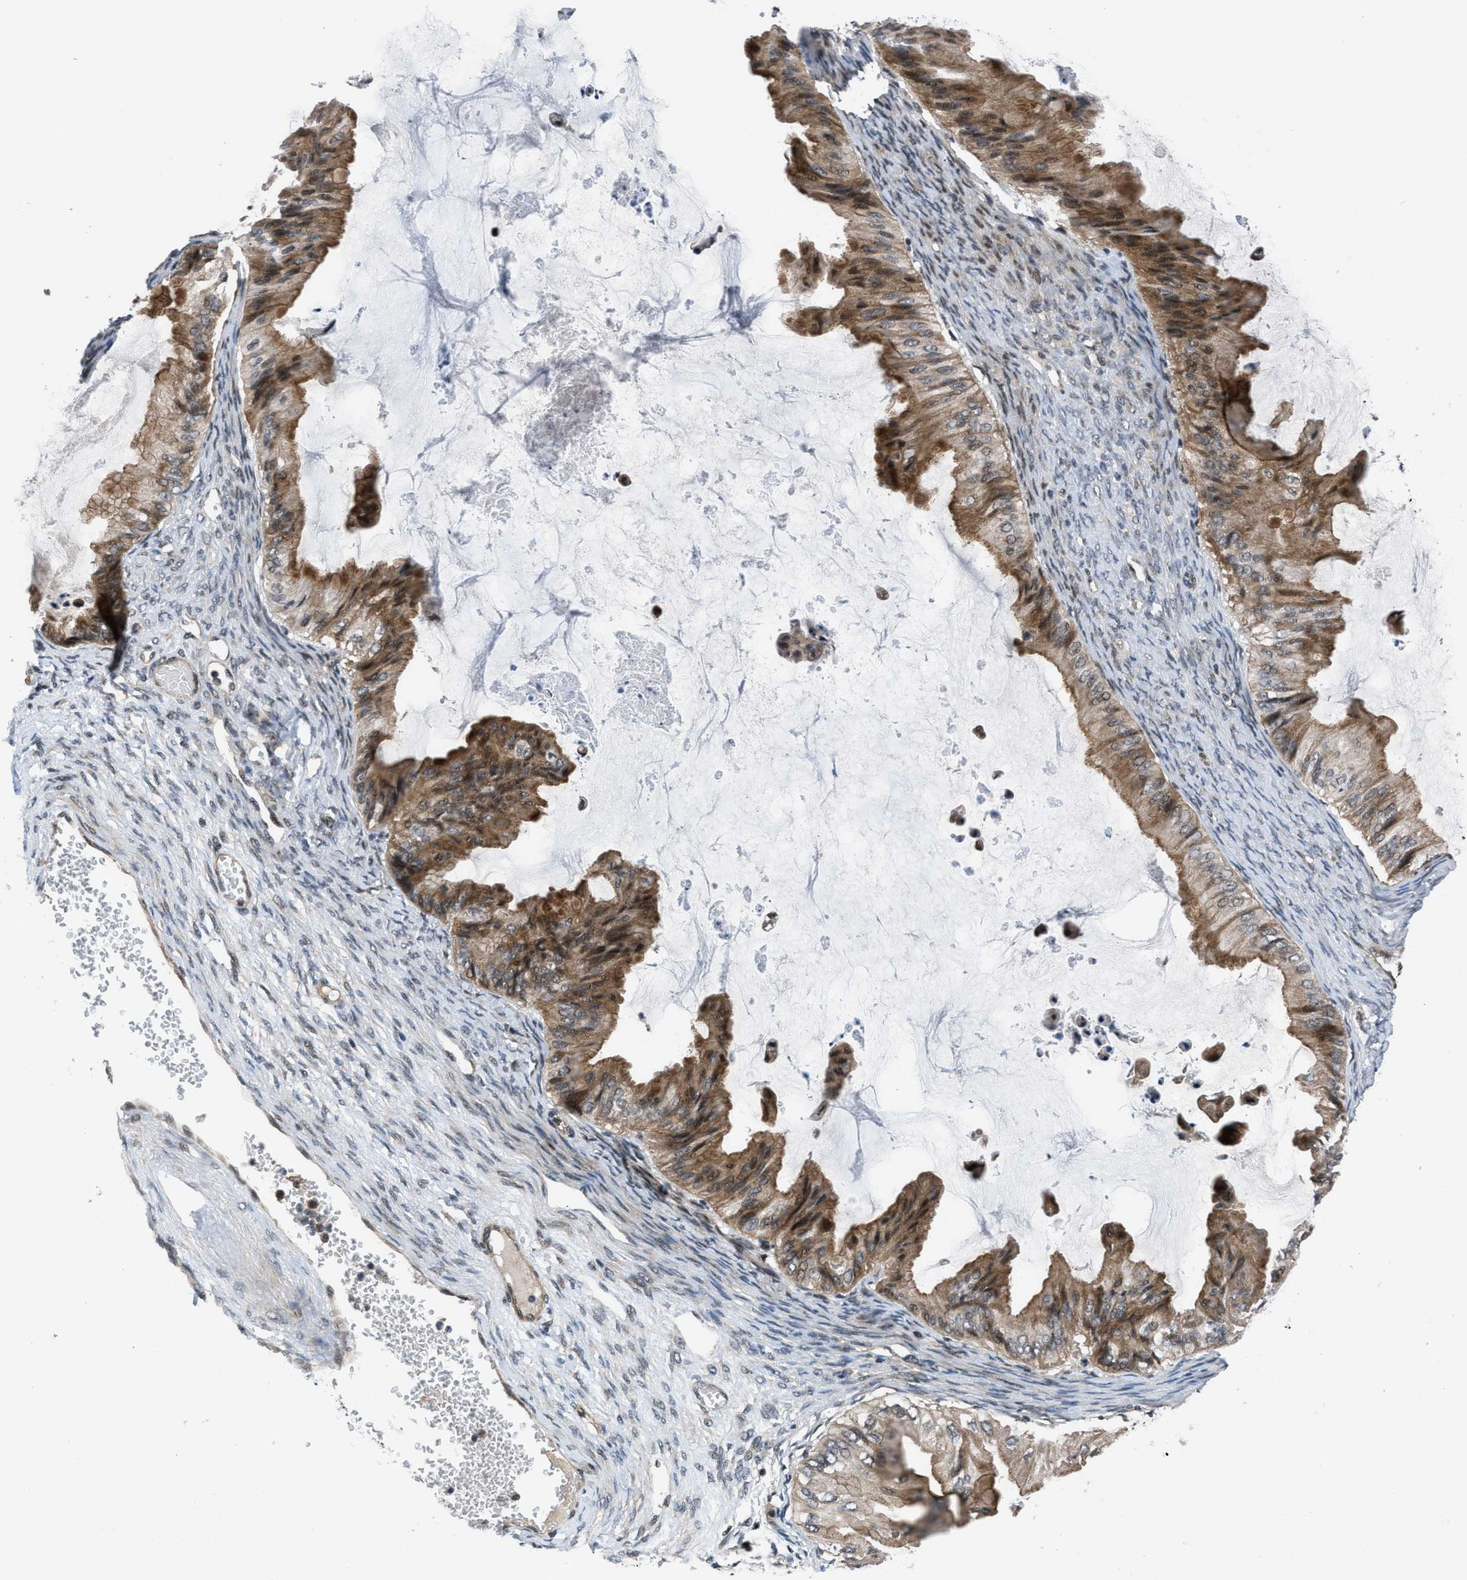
{"staining": {"intensity": "moderate", "quantity": ">75%", "location": "cytoplasmic/membranous,nuclear"}, "tissue": "ovarian cancer", "cell_type": "Tumor cells", "image_type": "cancer", "snomed": [{"axis": "morphology", "description": "Cystadenocarcinoma, mucinous, NOS"}, {"axis": "topography", "description": "Ovary"}], "caption": "The micrograph displays a brown stain indicating the presence of a protein in the cytoplasmic/membranous and nuclear of tumor cells in ovarian mucinous cystadenocarcinoma. Using DAB (brown) and hematoxylin (blue) stains, captured at high magnification using brightfield microscopy.", "gene": "SETD5", "patient": {"sex": "female", "age": 61}}